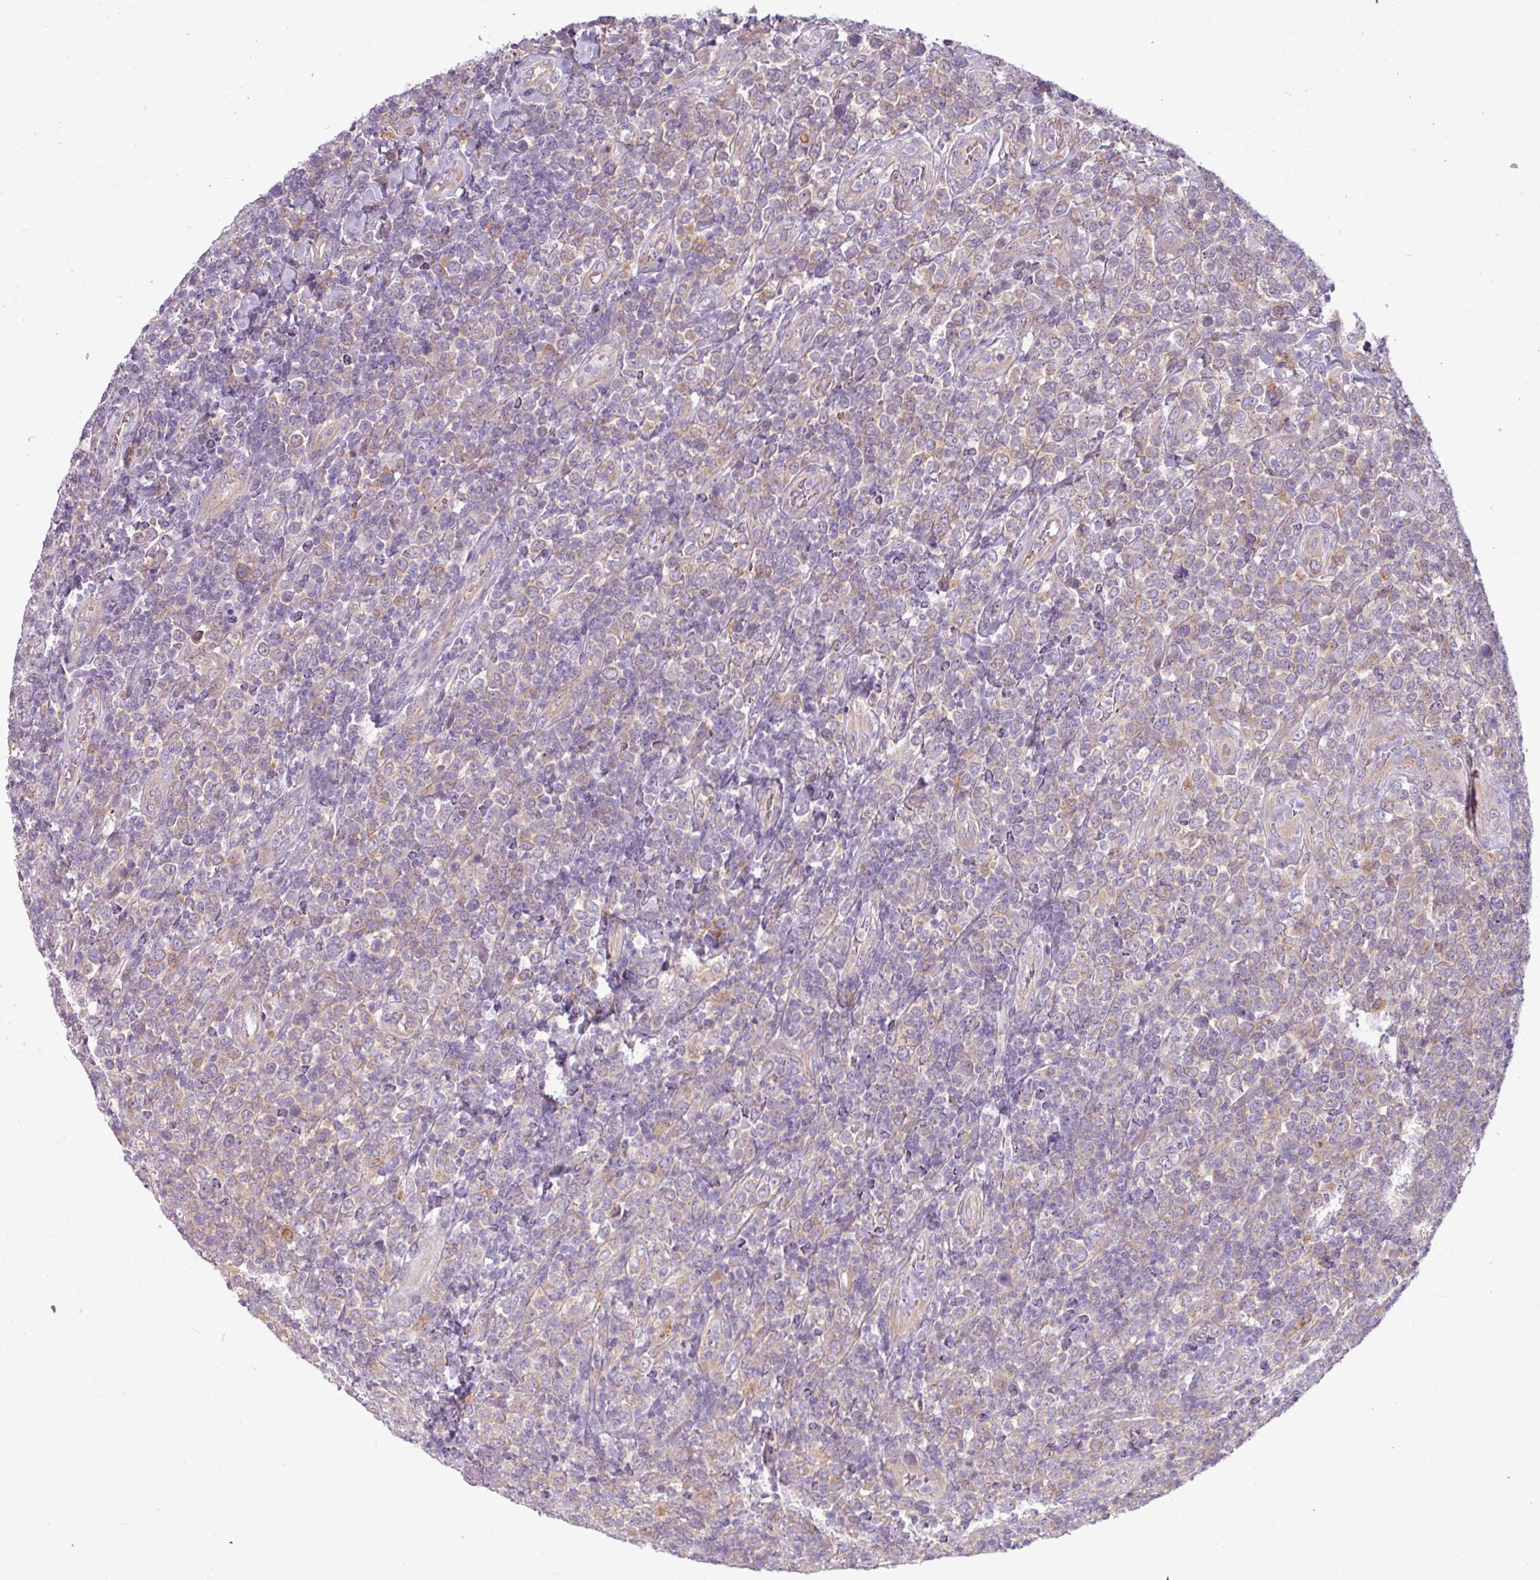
{"staining": {"intensity": "weak", "quantity": "25%-75%", "location": "cytoplasmic/membranous"}, "tissue": "lymphoma", "cell_type": "Tumor cells", "image_type": "cancer", "snomed": [{"axis": "morphology", "description": "Malignant lymphoma, non-Hodgkin's type, High grade"}, {"axis": "topography", "description": "Soft tissue"}], "caption": "Human lymphoma stained for a protein (brown) reveals weak cytoplasmic/membranous positive staining in about 25%-75% of tumor cells.", "gene": "CAMK2B", "patient": {"sex": "female", "age": 56}}